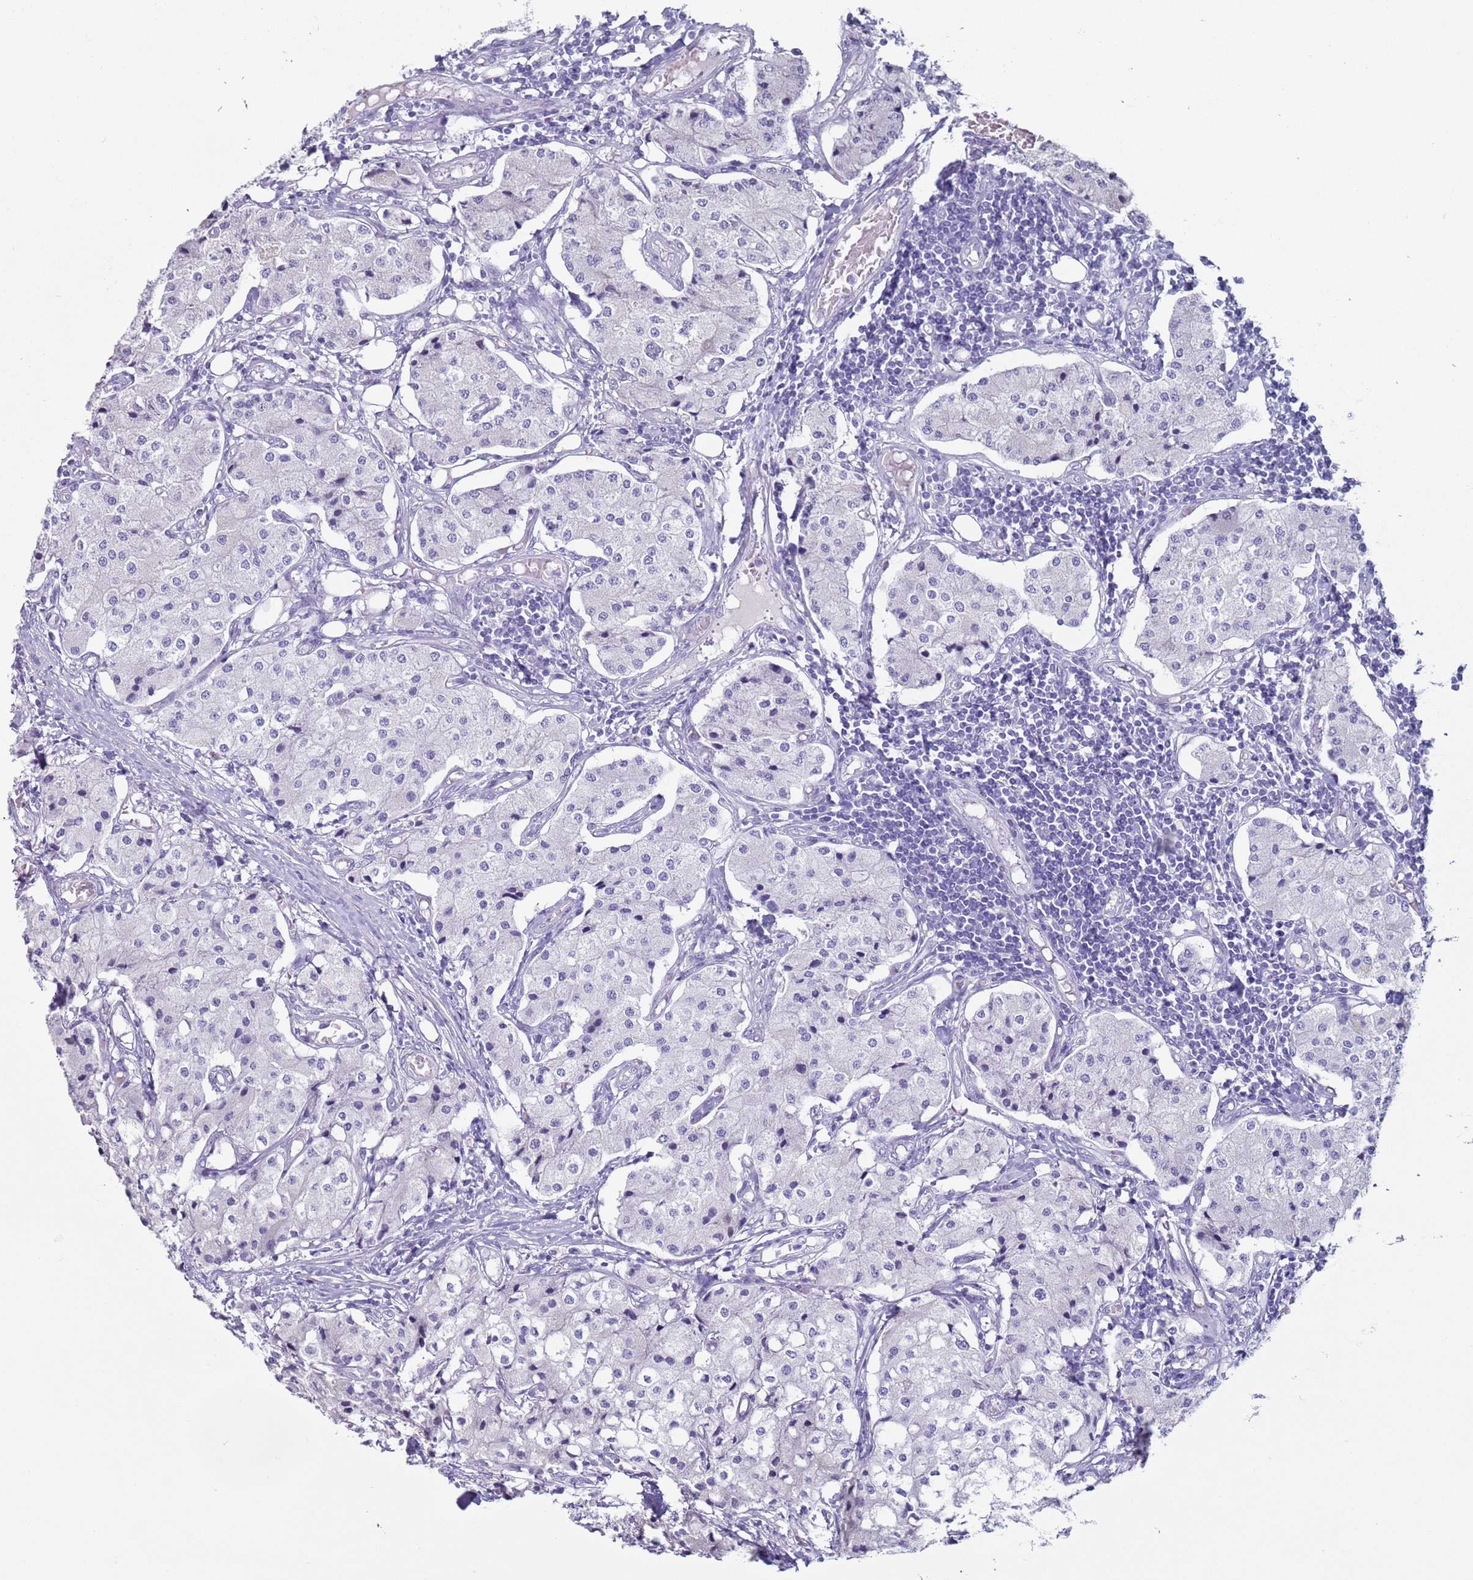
{"staining": {"intensity": "negative", "quantity": "none", "location": "none"}, "tissue": "carcinoid", "cell_type": "Tumor cells", "image_type": "cancer", "snomed": [{"axis": "morphology", "description": "Carcinoid, malignant, NOS"}, {"axis": "topography", "description": "Colon"}], "caption": "High power microscopy image of an immunohistochemistry (IHC) image of carcinoid (malignant), revealing no significant positivity in tumor cells.", "gene": "NPAP1", "patient": {"sex": "female", "age": 52}}